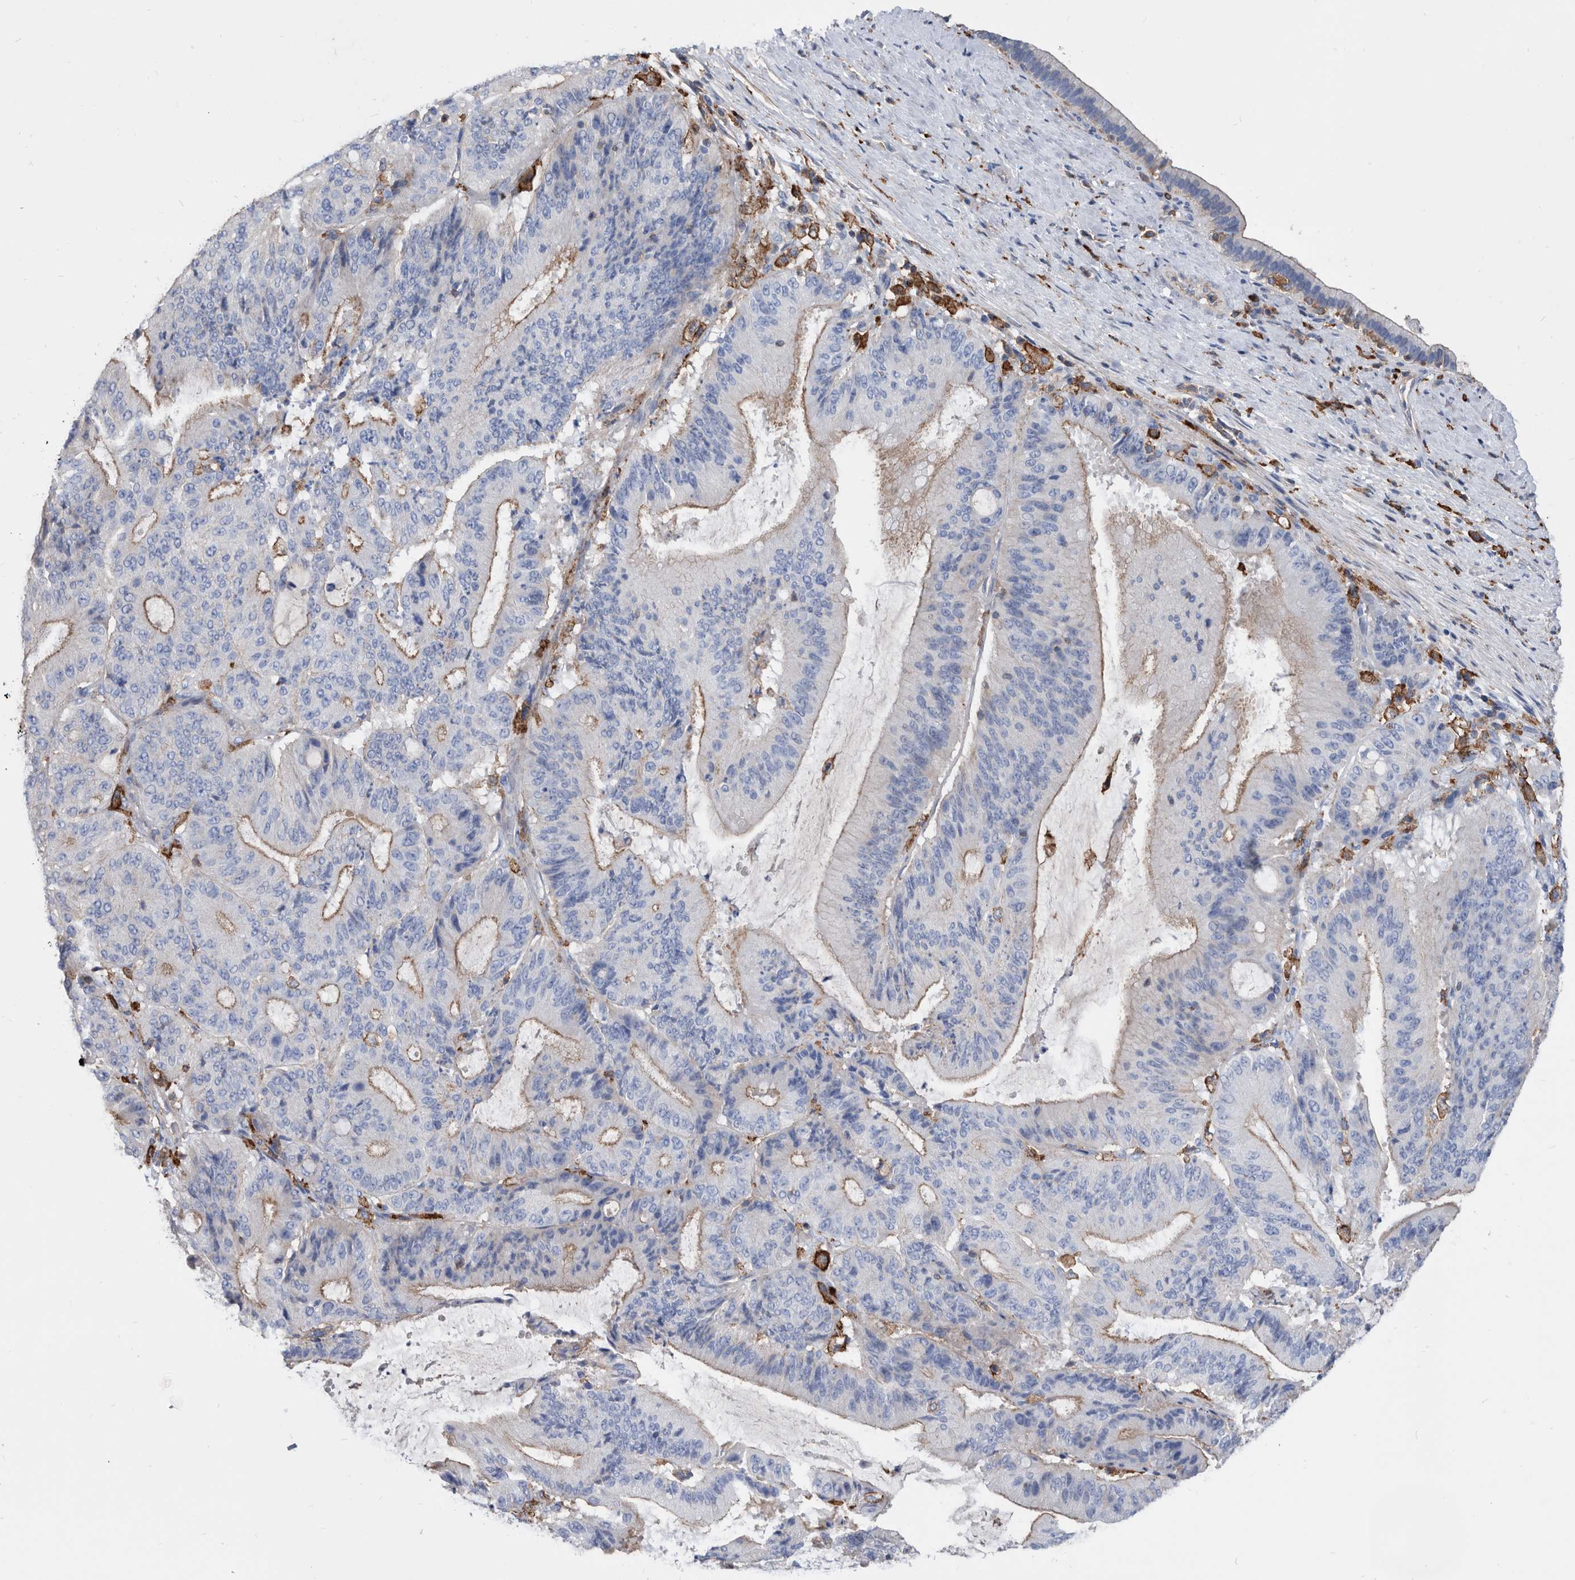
{"staining": {"intensity": "moderate", "quantity": "<25%", "location": "cytoplasmic/membranous"}, "tissue": "liver cancer", "cell_type": "Tumor cells", "image_type": "cancer", "snomed": [{"axis": "morphology", "description": "Normal tissue, NOS"}, {"axis": "morphology", "description": "Cholangiocarcinoma"}, {"axis": "topography", "description": "Liver"}, {"axis": "topography", "description": "Peripheral nerve tissue"}], "caption": "Brown immunohistochemical staining in human liver cancer (cholangiocarcinoma) shows moderate cytoplasmic/membranous positivity in about <25% of tumor cells.", "gene": "MS4A4A", "patient": {"sex": "female", "age": 73}}